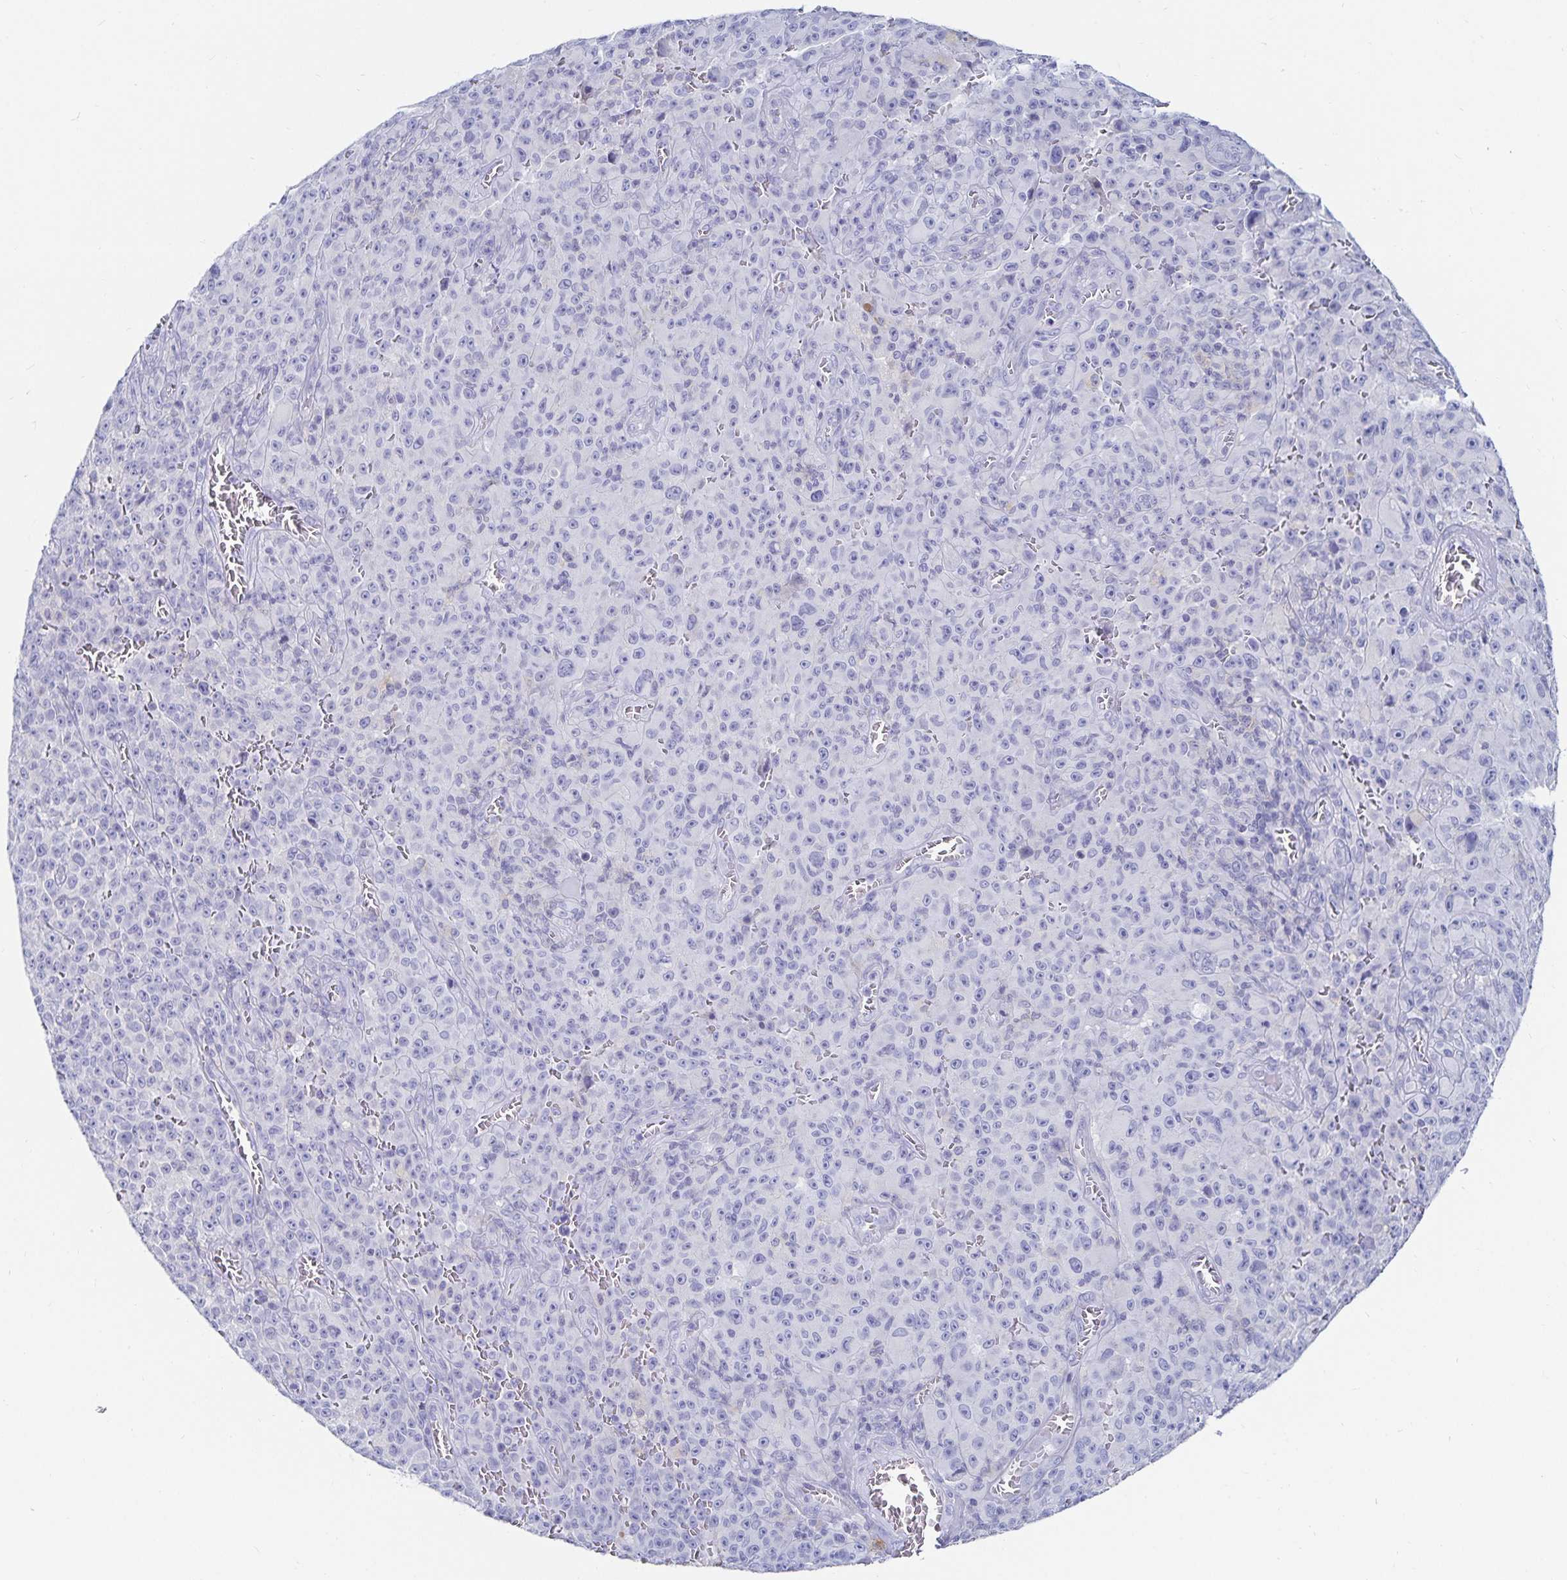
{"staining": {"intensity": "negative", "quantity": "none", "location": "none"}, "tissue": "melanoma", "cell_type": "Tumor cells", "image_type": "cancer", "snomed": [{"axis": "morphology", "description": "Malignant melanoma, NOS"}, {"axis": "topography", "description": "Skin"}], "caption": "High magnification brightfield microscopy of melanoma stained with DAB (brown) and counterstained with hematoxylin (blue): tumor cells show no significant staining.", "gene": "TNIP1", "patient": {"sex": "female", "age": 82}}